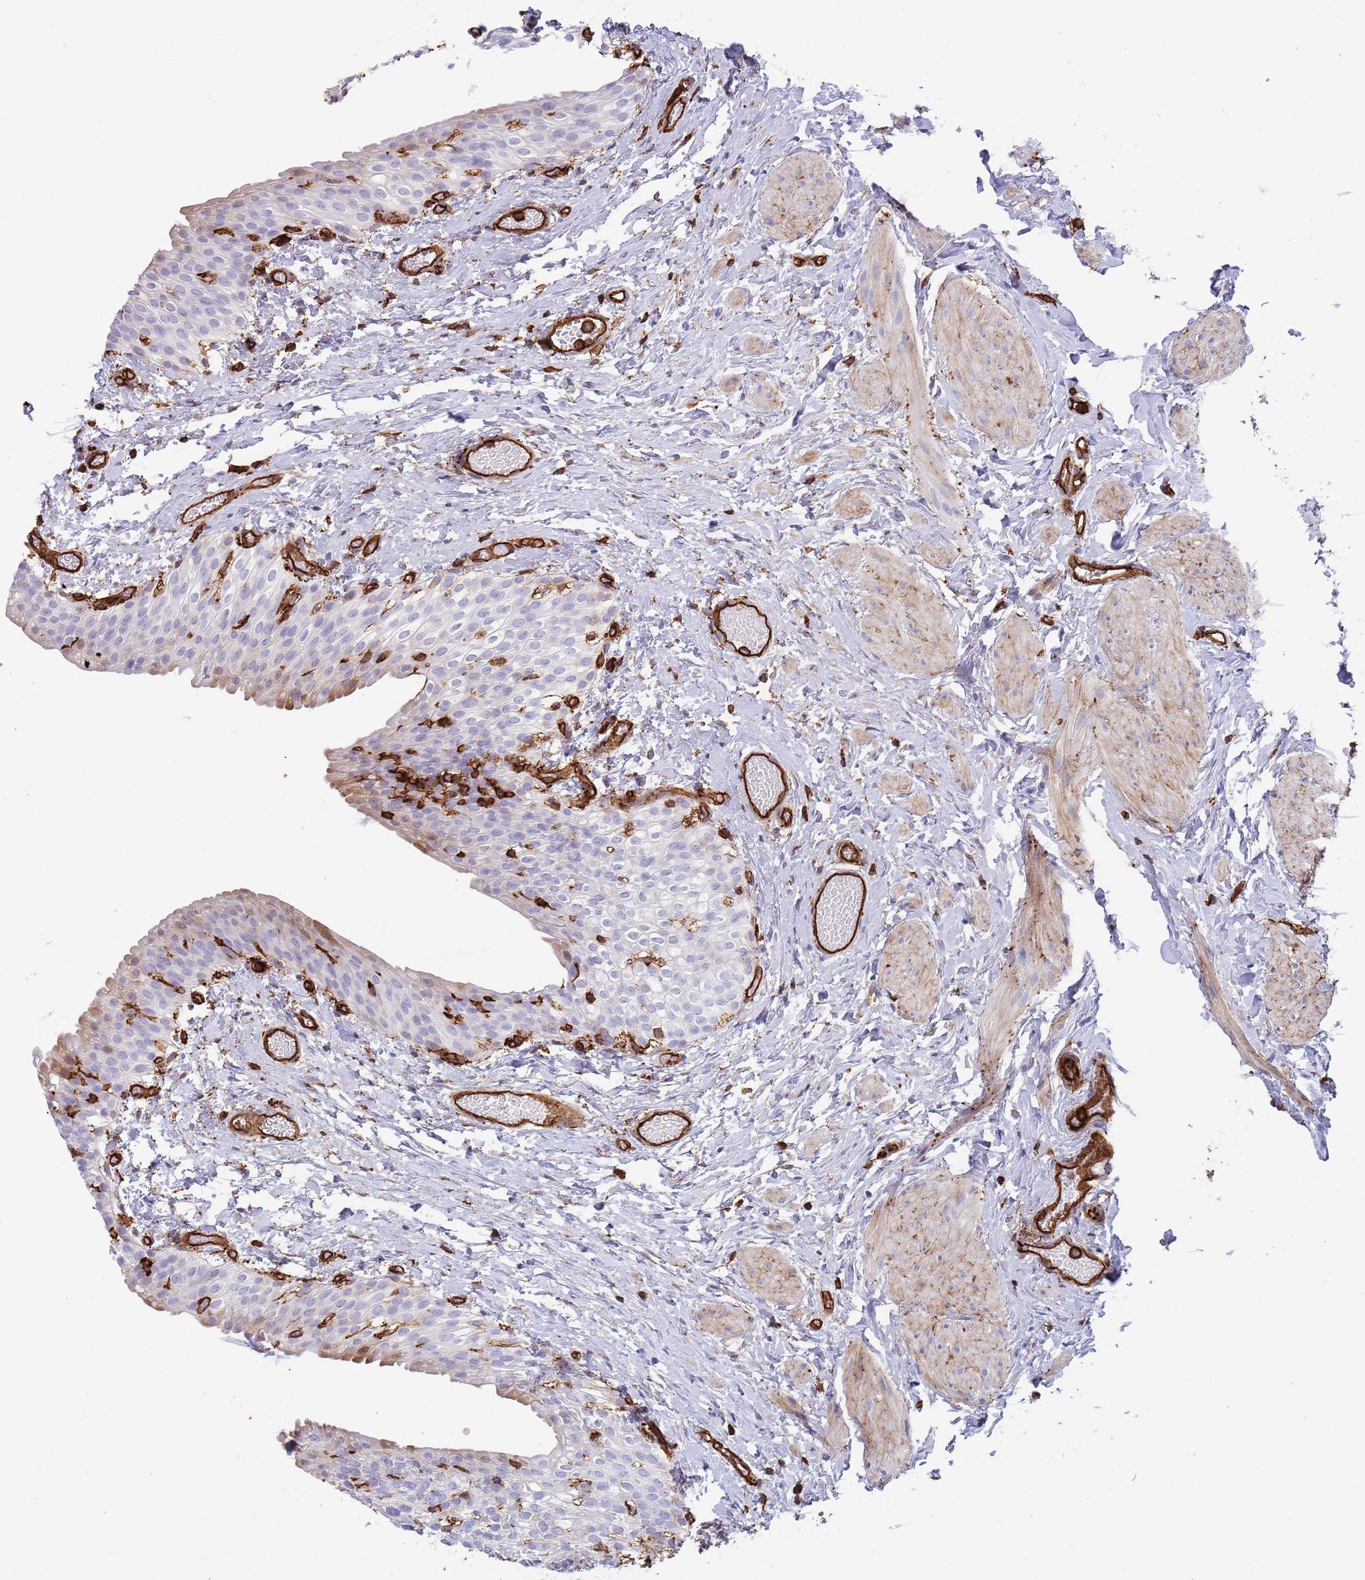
{"staining": {"intensity": "negative", "quantity": "none", "location": "none"}, "tissue": "urinary bladder", "cell_type": "Urothelial cells", "image_type": "normal", "snomed": [{"axis": "morphology", "description": "Normal tissue, NOS"}, {"axis": "topography", "description": "Urinary bladder"}], "caption": "Benign urinary bladder was stained to show a protein in brown. There is no significant expression in urothelial cells. The staining was performed using DAB to visualize the protein expression in brown, while the nuclei were stained in blue with hematoxylin (Magnification: 20x).", "gene": "KBTBD6", "patient": {"sex": "male", "age": 1}}